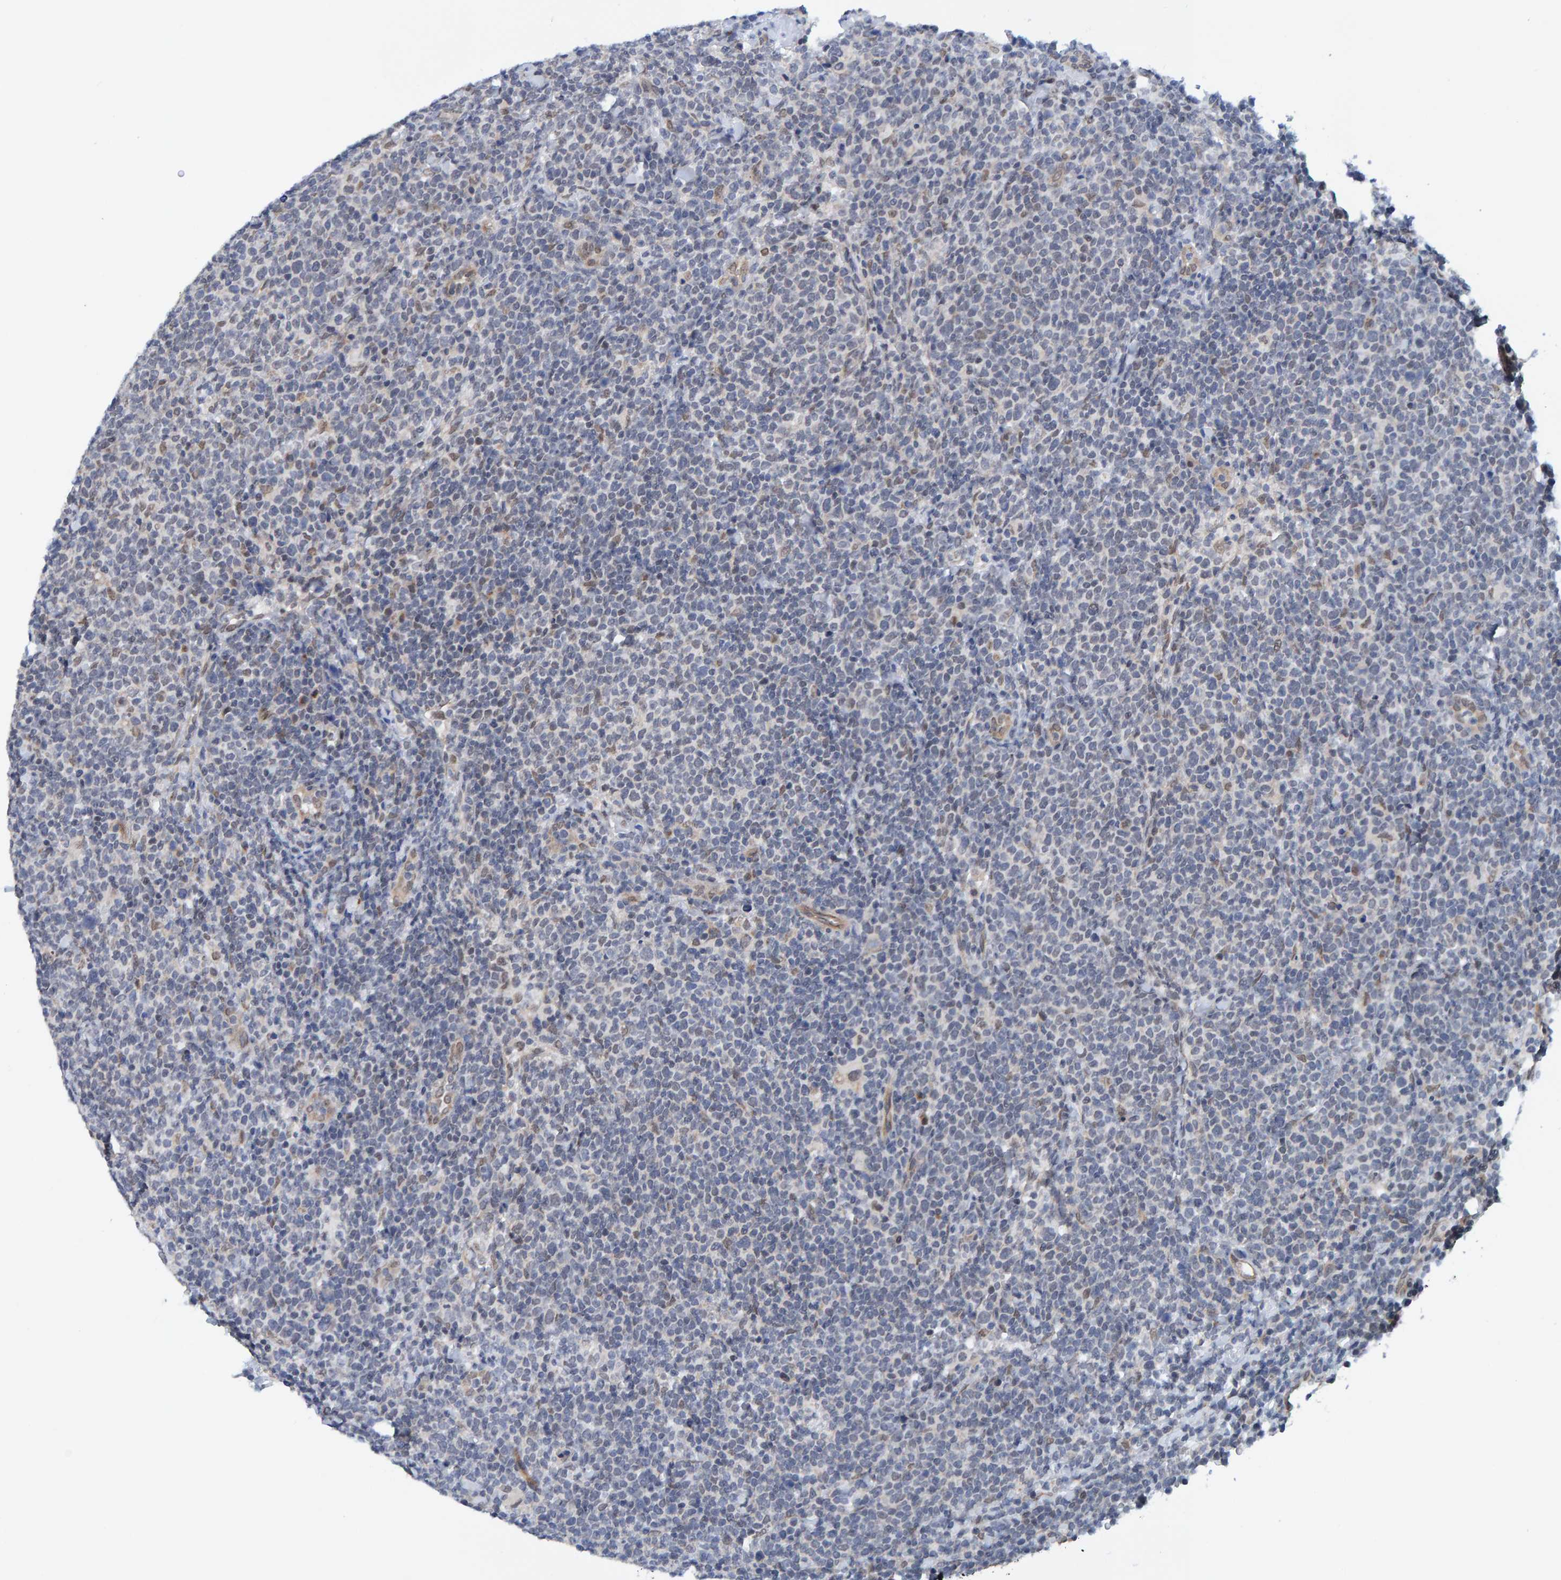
{"staining": {"intensity": "negative", "quantity": "none", "location": "none"}, "tissue": "lymphoma", "cell_type": "Tumor cells", "image_type": "cancer", "snomed": [{"axis": "morphology", "description": "Malignant lymphoma, non-Hodgkin's type, High grade"}, {"axis": "topography", "description": "Lymph node"}], "caption": "Protein analysis of lymphoma displays no significant positivity in tumor cells.", "gene": "SCRN2", "patient": {"sex": "male", "age": 61}}